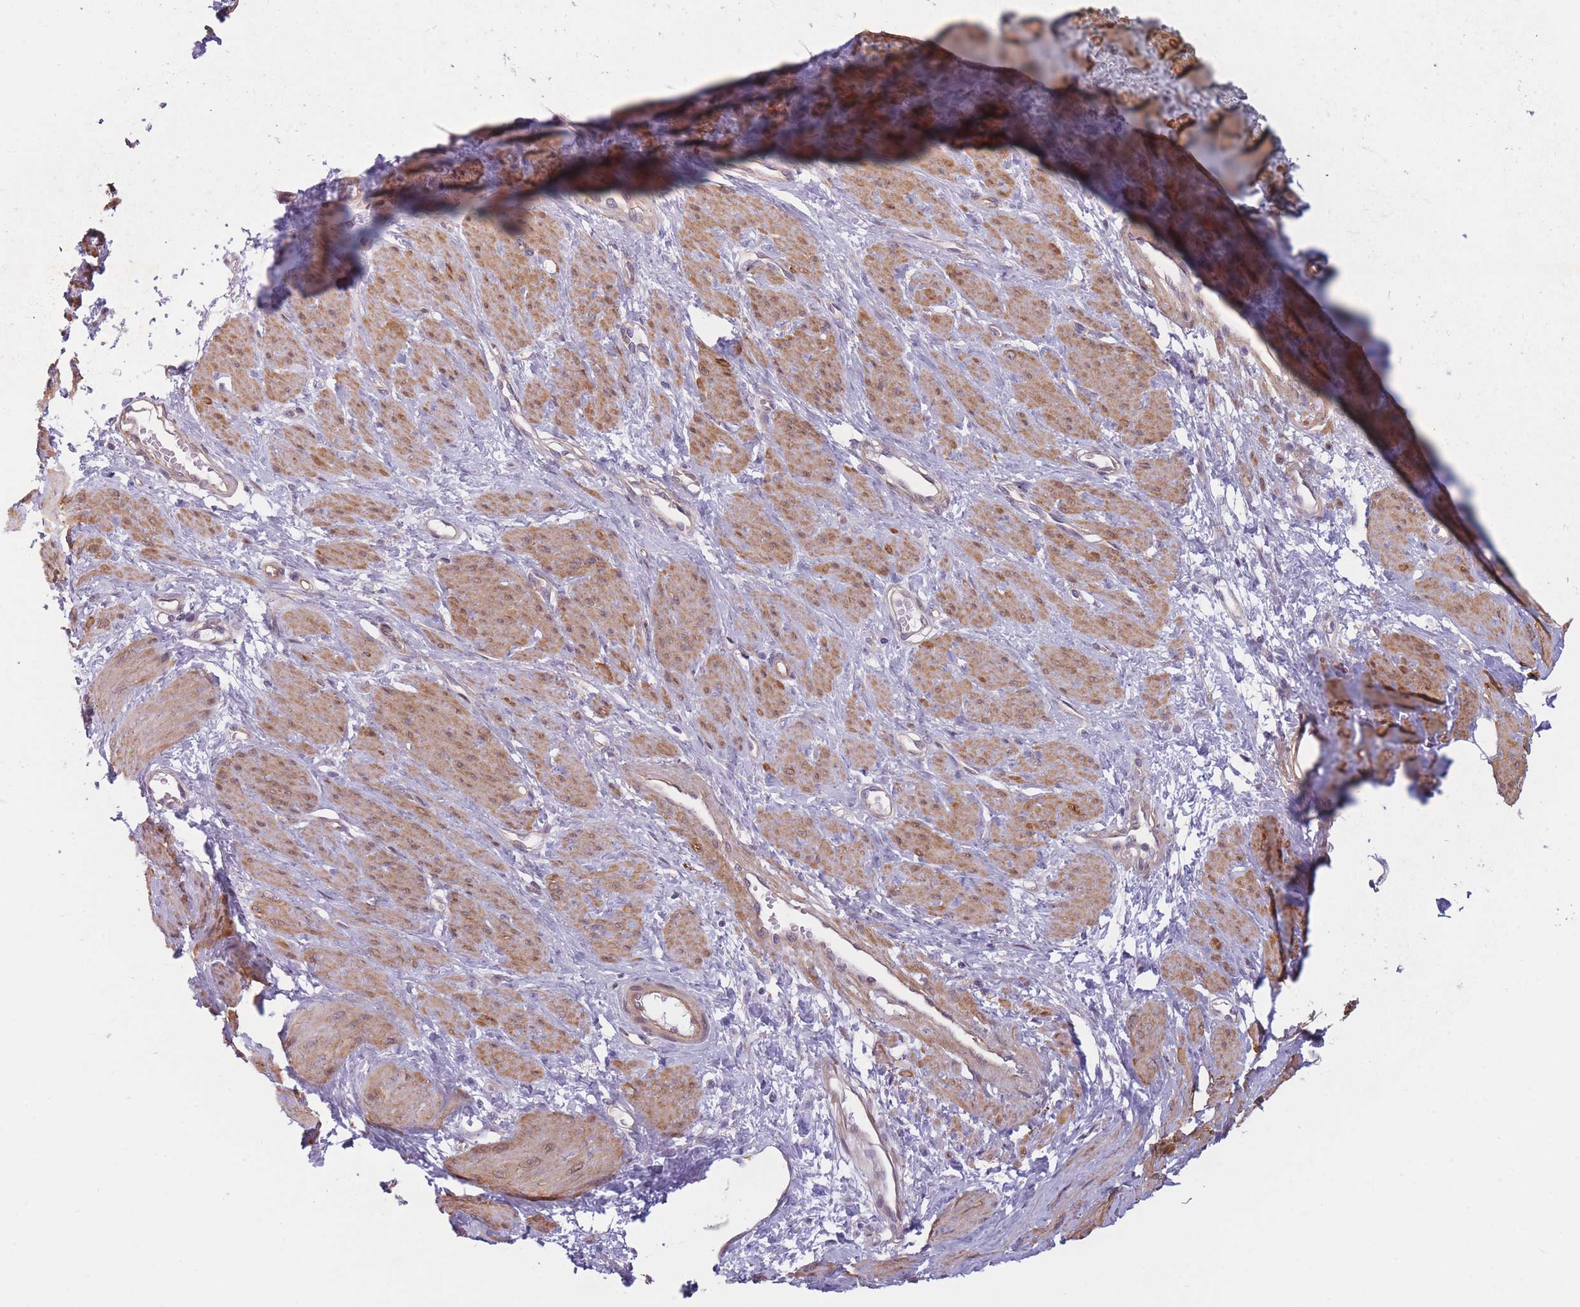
{"staining": {"intensity": "moderate", "quantity": ">75%", "location": "cytoplasmic/membranous"}, "tissue": "smooth muscle", "cell_type": "Smooth muscle cells", "image_type": "normal", "snomed": [{"axis": "morphology", "description": "Normal tissue, NOS"}, {"axis": "topography", "description": "Smooth muscle"}, {"axis": "topography", "description": "Uterus"}], "caption": "Immunohistochemistry (DAB) staining of unremarkable smooth muscle displays moderate cytoplasmic/membranous protein staining in approximately >75% of smooth muscle cells.", "gene": "SLC7A6", "patient": {"sex": "female", "age": 39}}